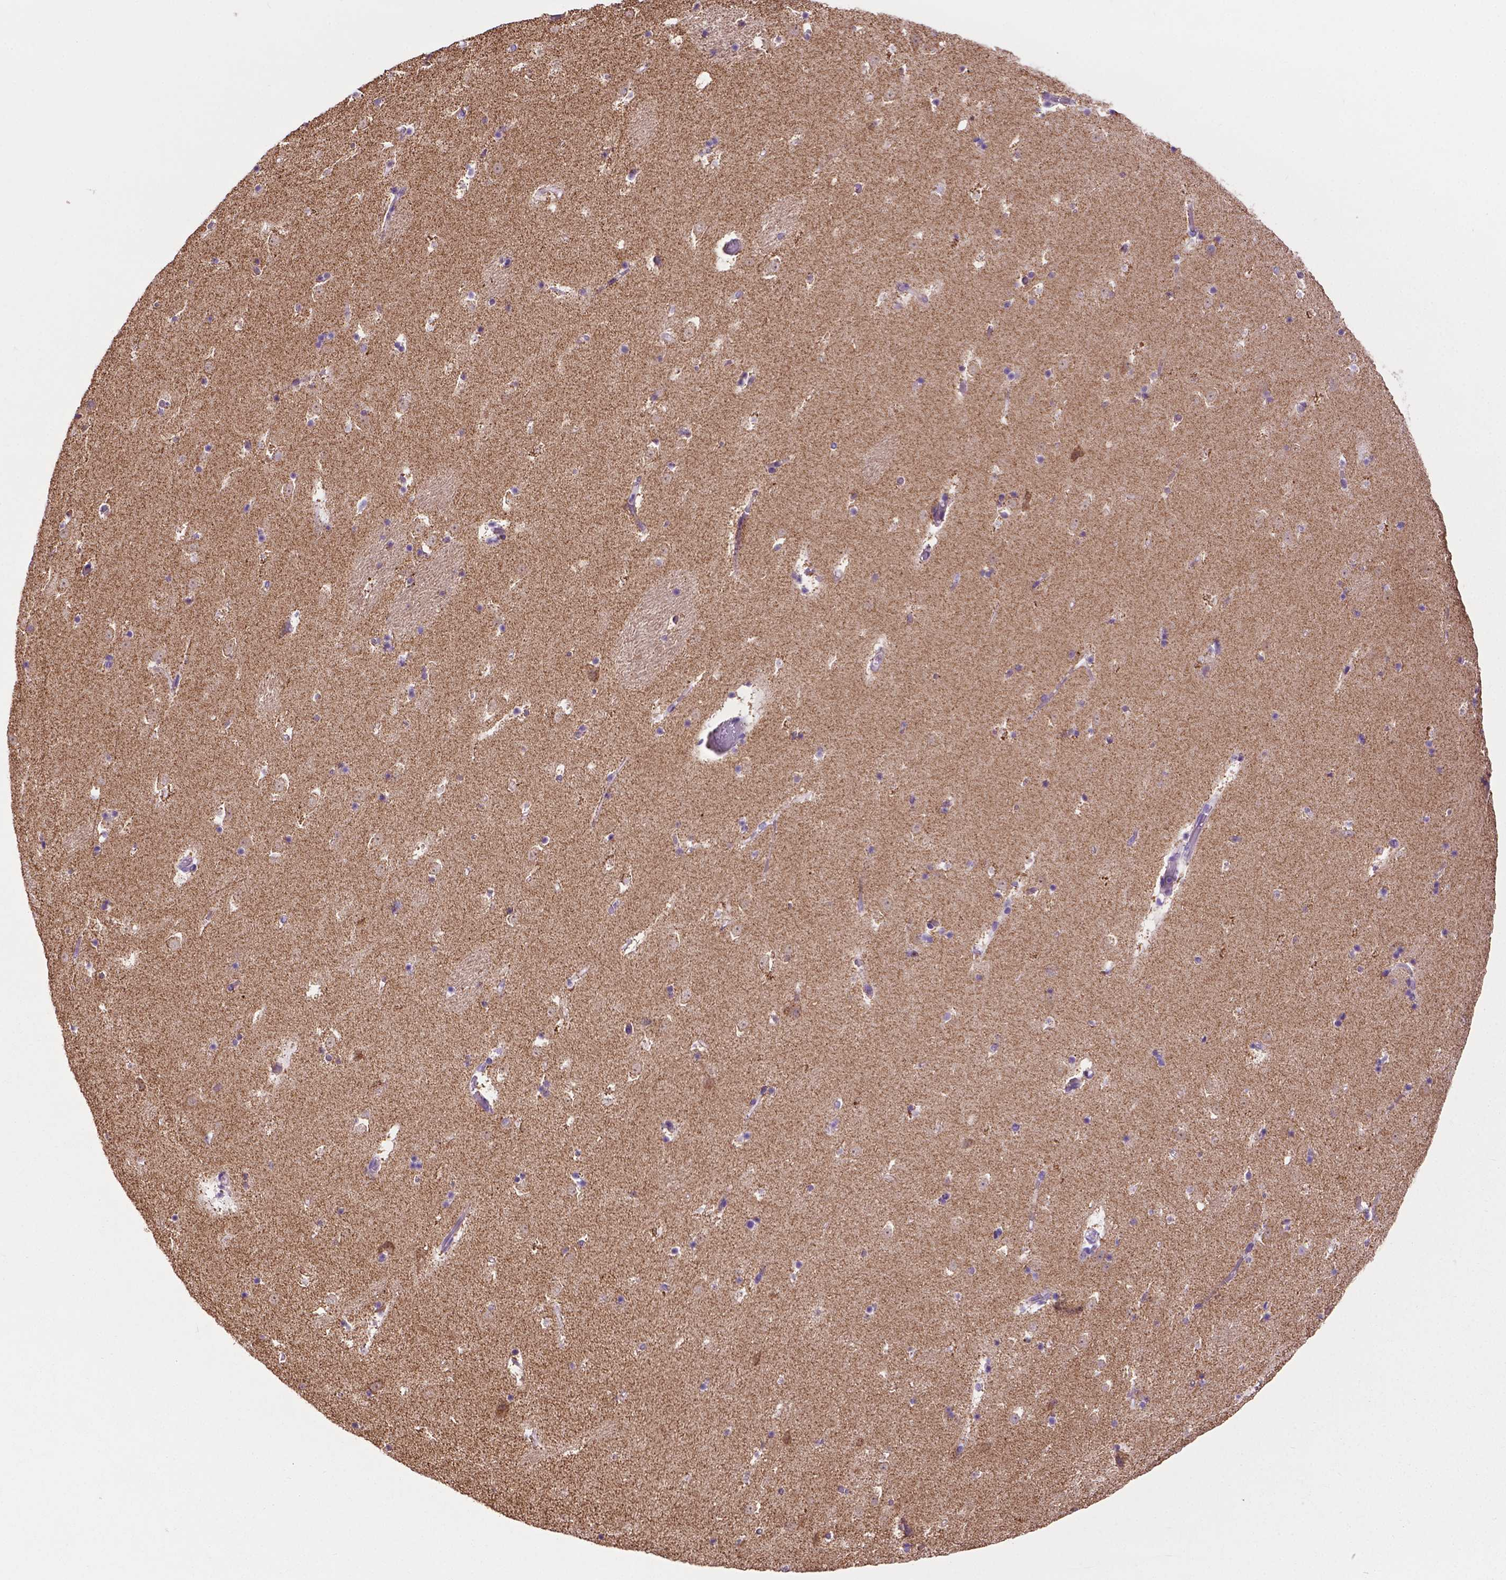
{"staining": {"intensity": "weak", "quantity": "25%-75%", "location": "cytoplasmic/membranous"}, "tissue": "caudate", "cell_type": "Glial cells", "image_type": "normal", "snomed": [{"axis": "morphology", "description": "Normal tissue, NOS"}, {"axis": "topography", "description": "Lateral ventricle wall"}], "caption": "Immunohistochemical staining of benign human caudate shows 25%-75% levels of weak cytoplasmic/membranous protein expression in approximately 25%-75% of glial cells.", "gene": "PHYHIP", "patient": {"sex": "female", "age": 42}}